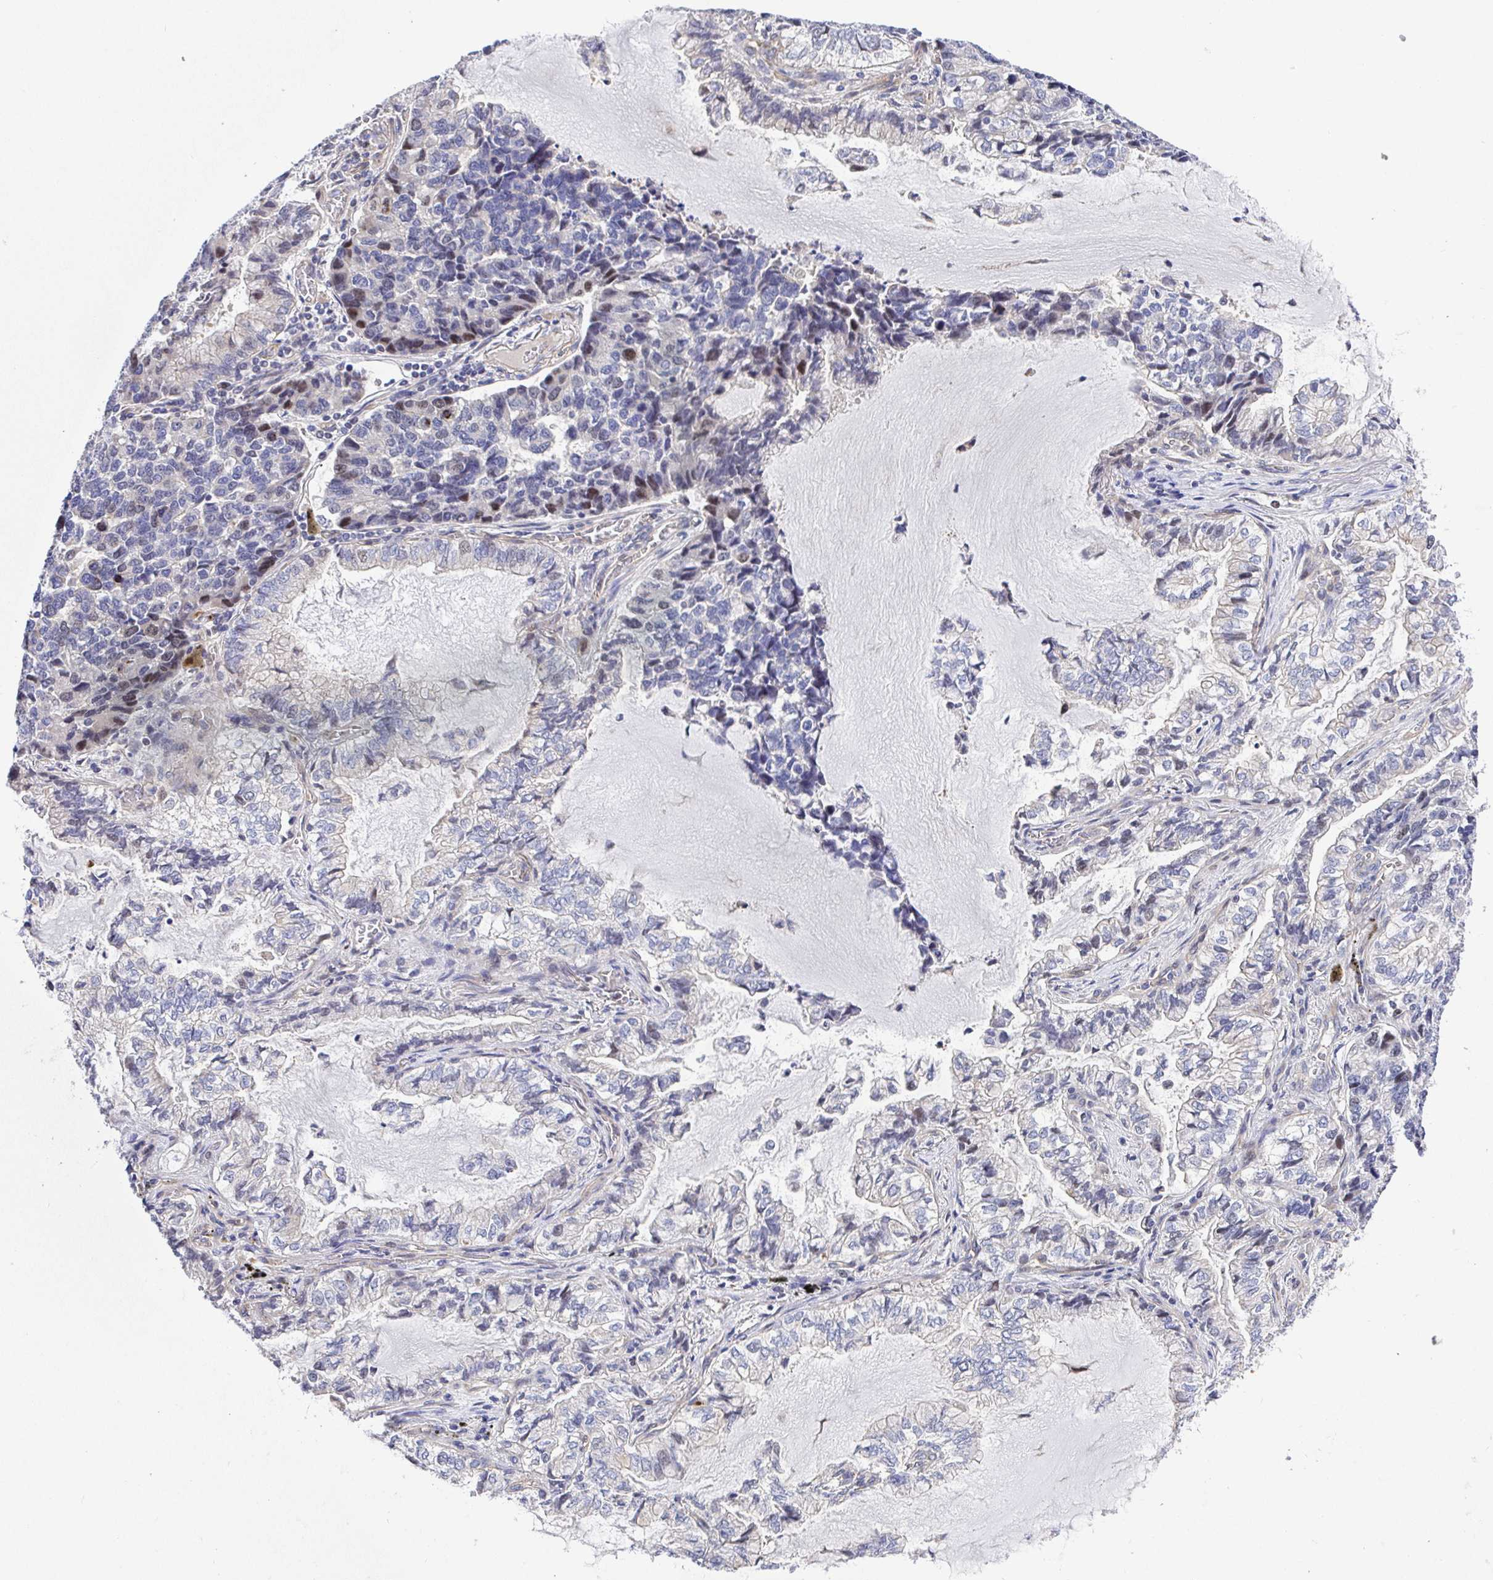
{"staining": {"intensity": "weak", "quantity": "<25%", "location": "nuclear"}, "tissue": "lung cancer", "cell_type": "Tumor cells", "image_type": "cancer", "snomed": [{"axis": "morphology", "description": "Adenocarcinoma, NOS"}, {"axis": "topography", "description": "Lymph node"}, {"axis": "topography", "description": "Lung"}], "caption": "An image of lung cancer (adenocarcinoma) stained for a protein demonstrates no brown staining in tumor cells.", "gene": "TIMELESS", "patient": {"sex": "male", "age": 66}}